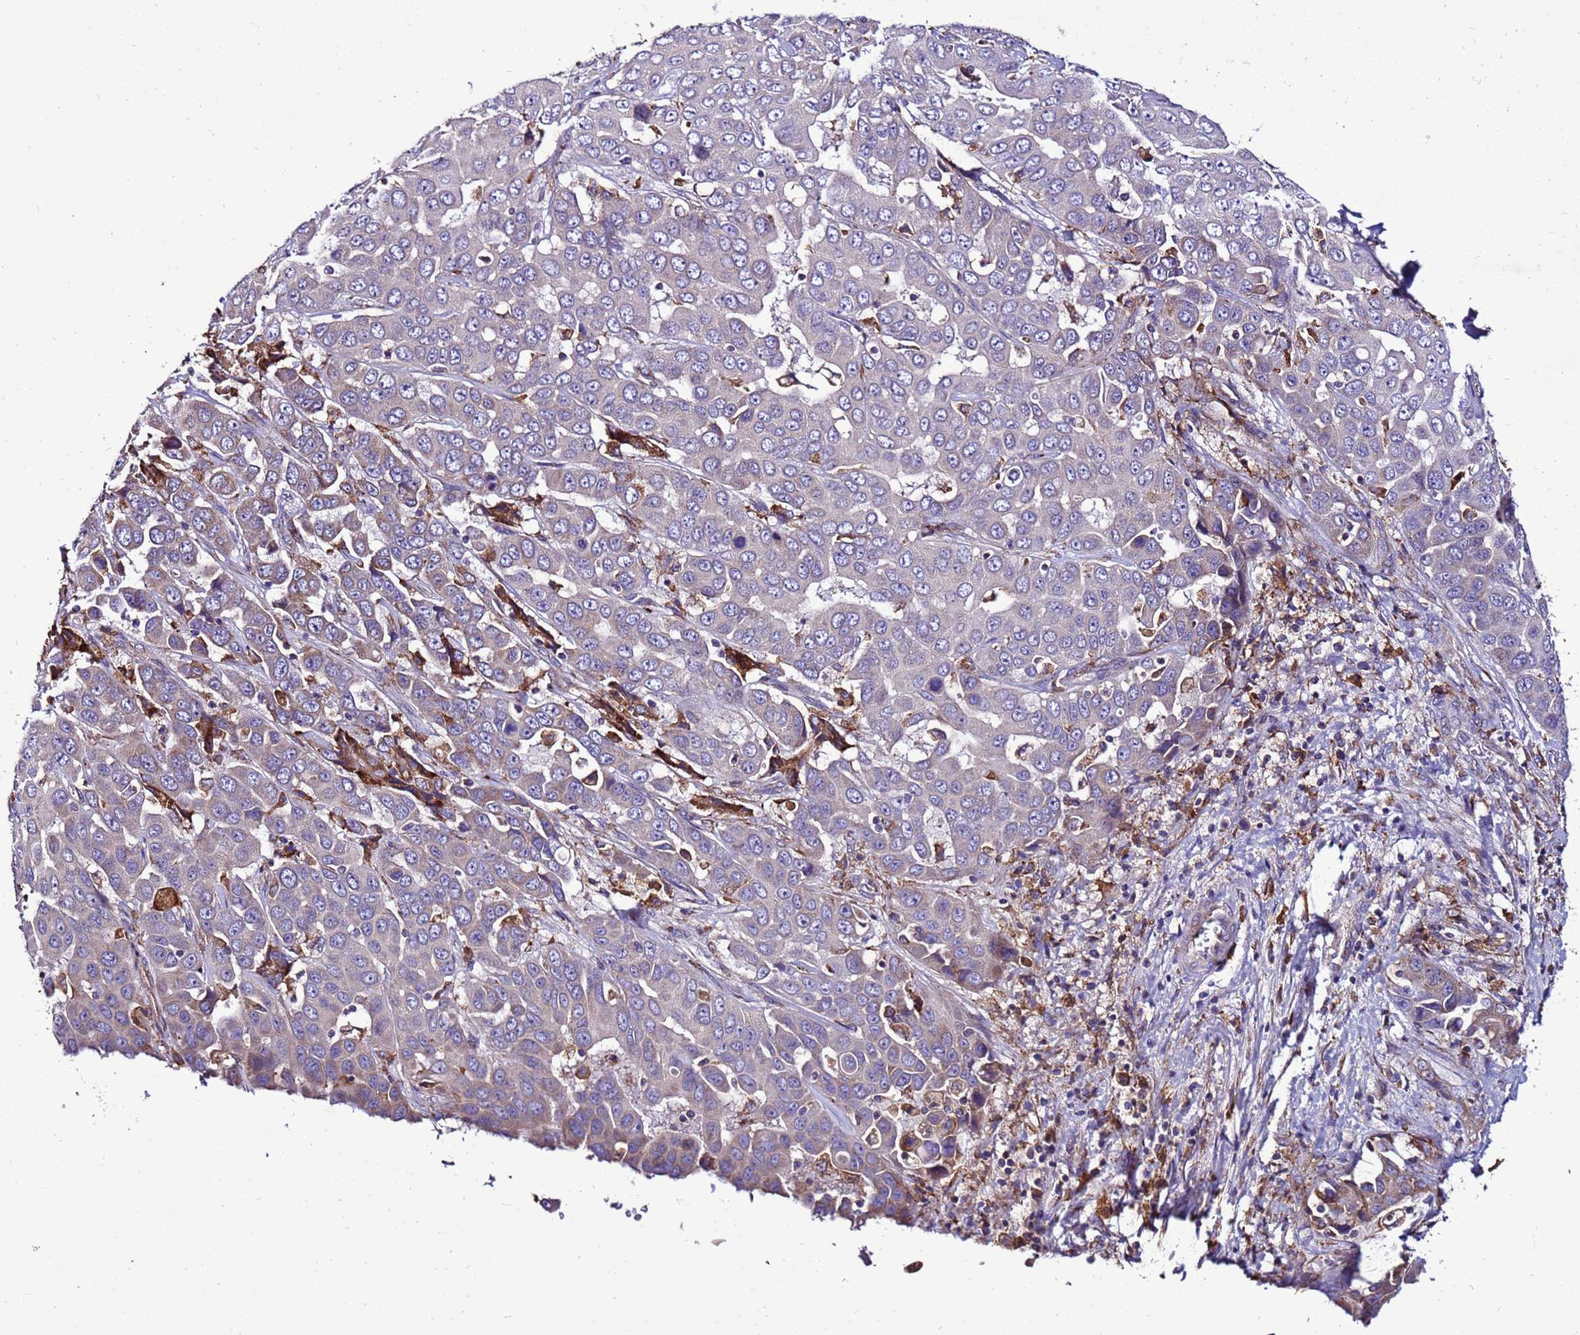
{"staining": {"intensity": "negative", "quantity": "none", "location": "none"}, "tissue": "liver cancer", "cell_type": "Tumor cells", "image_type": "cancer", "snomed": [{"axis": "morphology", "description": "Cholangiocarcinoma"}, {"axis": "topography", "description": "Liver"}], "caption": "This histopathology image is of cholangiocarcinoma (liver) stained with immunohistochemistry to label a protein in brown with the nuclei are counter-stained blue. There is no staining in tumor cells.", "gene": "ANTKMT", "patient": {"sex": "female", "age": 52}}